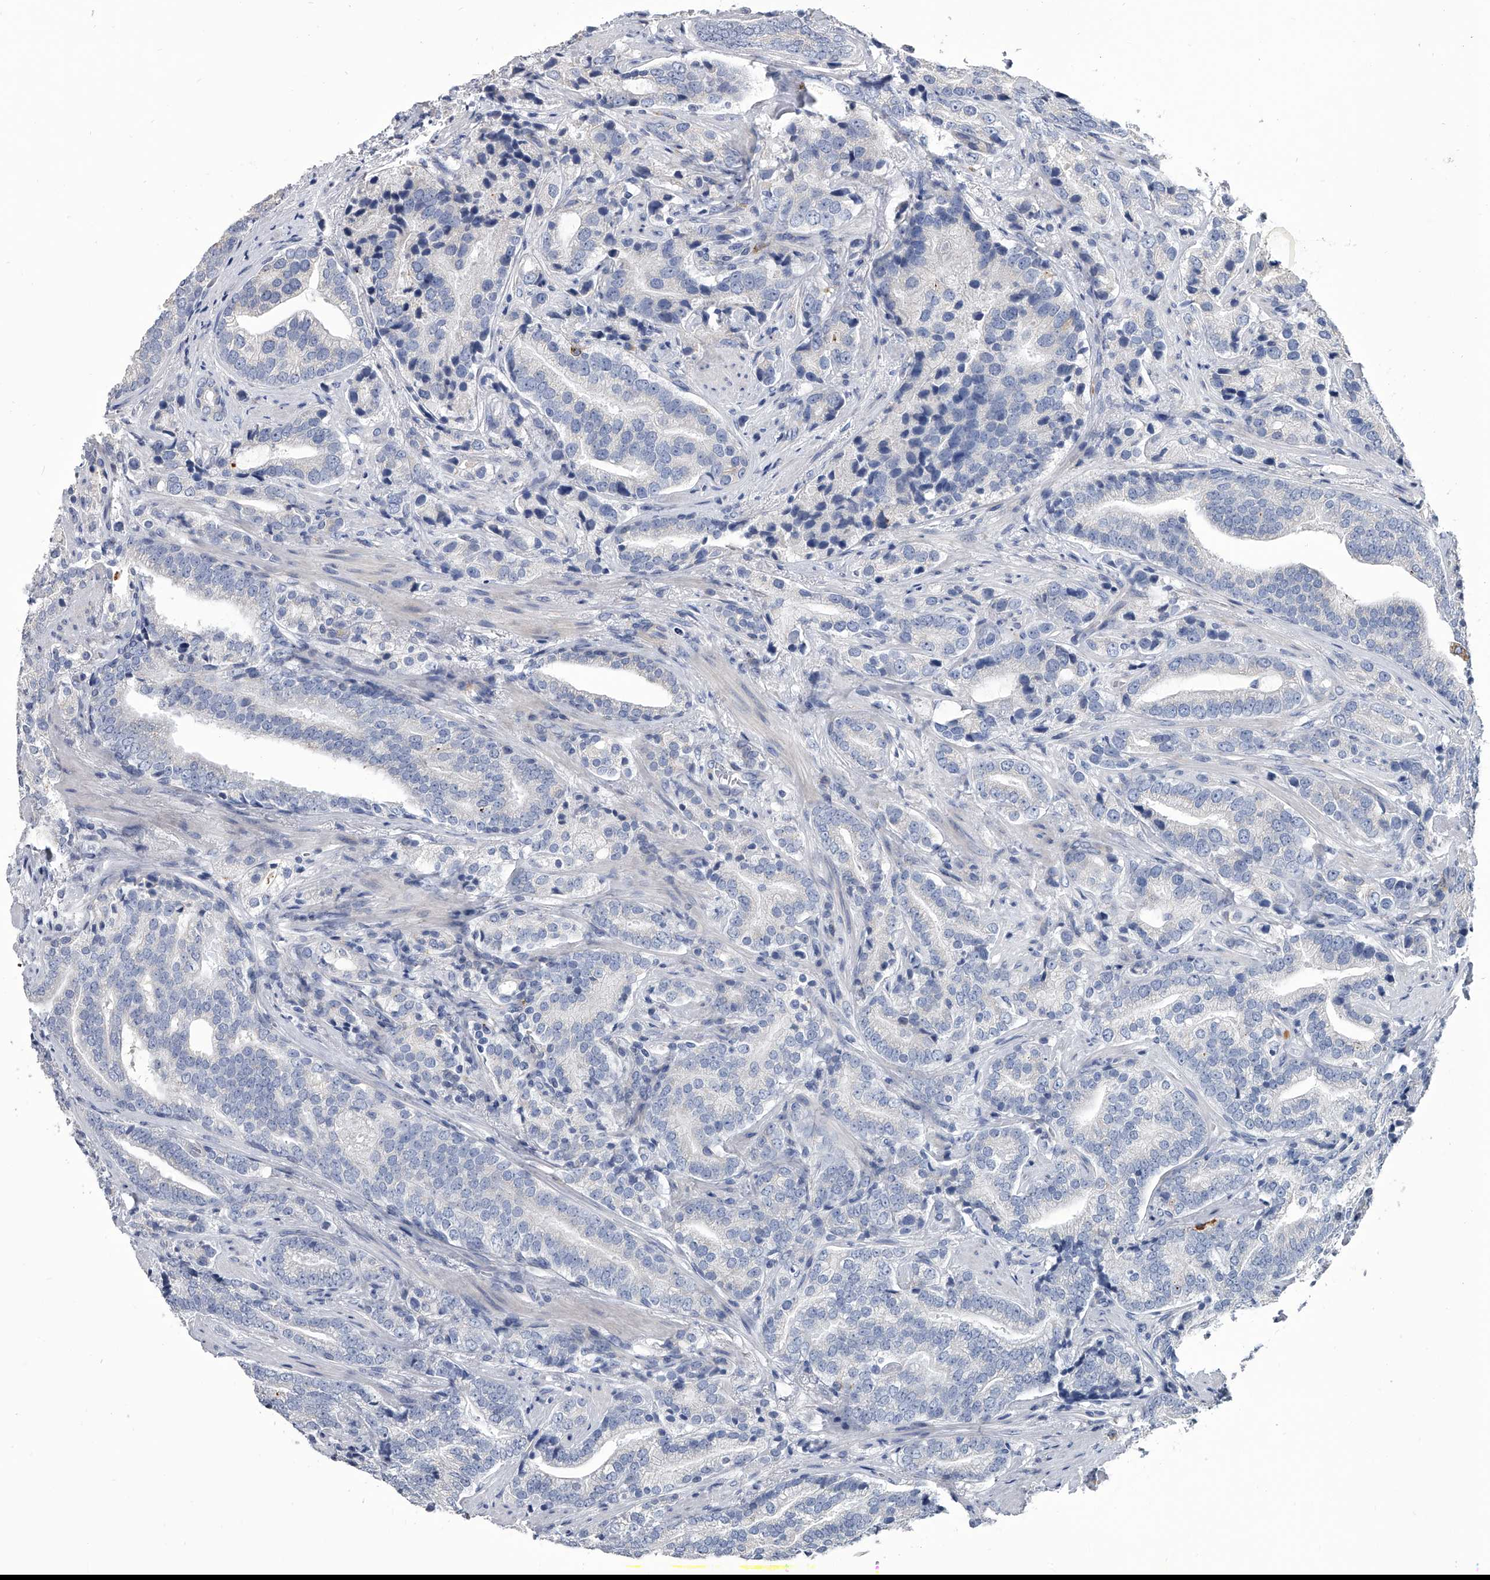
{"staining": {"intensity": "negative", "quantity": "none", "location": "none"}, "tissue": "prostate cancer", "cell_type": "Tumor cells", "image_type": "cancer", "snomed": [{"axis": "morphology", "description": "Adenocarcinoma, High grade"}, {"axis": "topography", "description": "Prostate"}], "caption": "The immunohistochemistry (IHC) photomicrograph has no significant positivity in tumor cells of prostate adenocarcinoma (high-grade) tissue. (DAB (3,3'-diaminobenzidine) immunohistochemistry (IHC), high magnification).", "gene": "SPP1", "patient": {"sex": "male", "age": 57}}